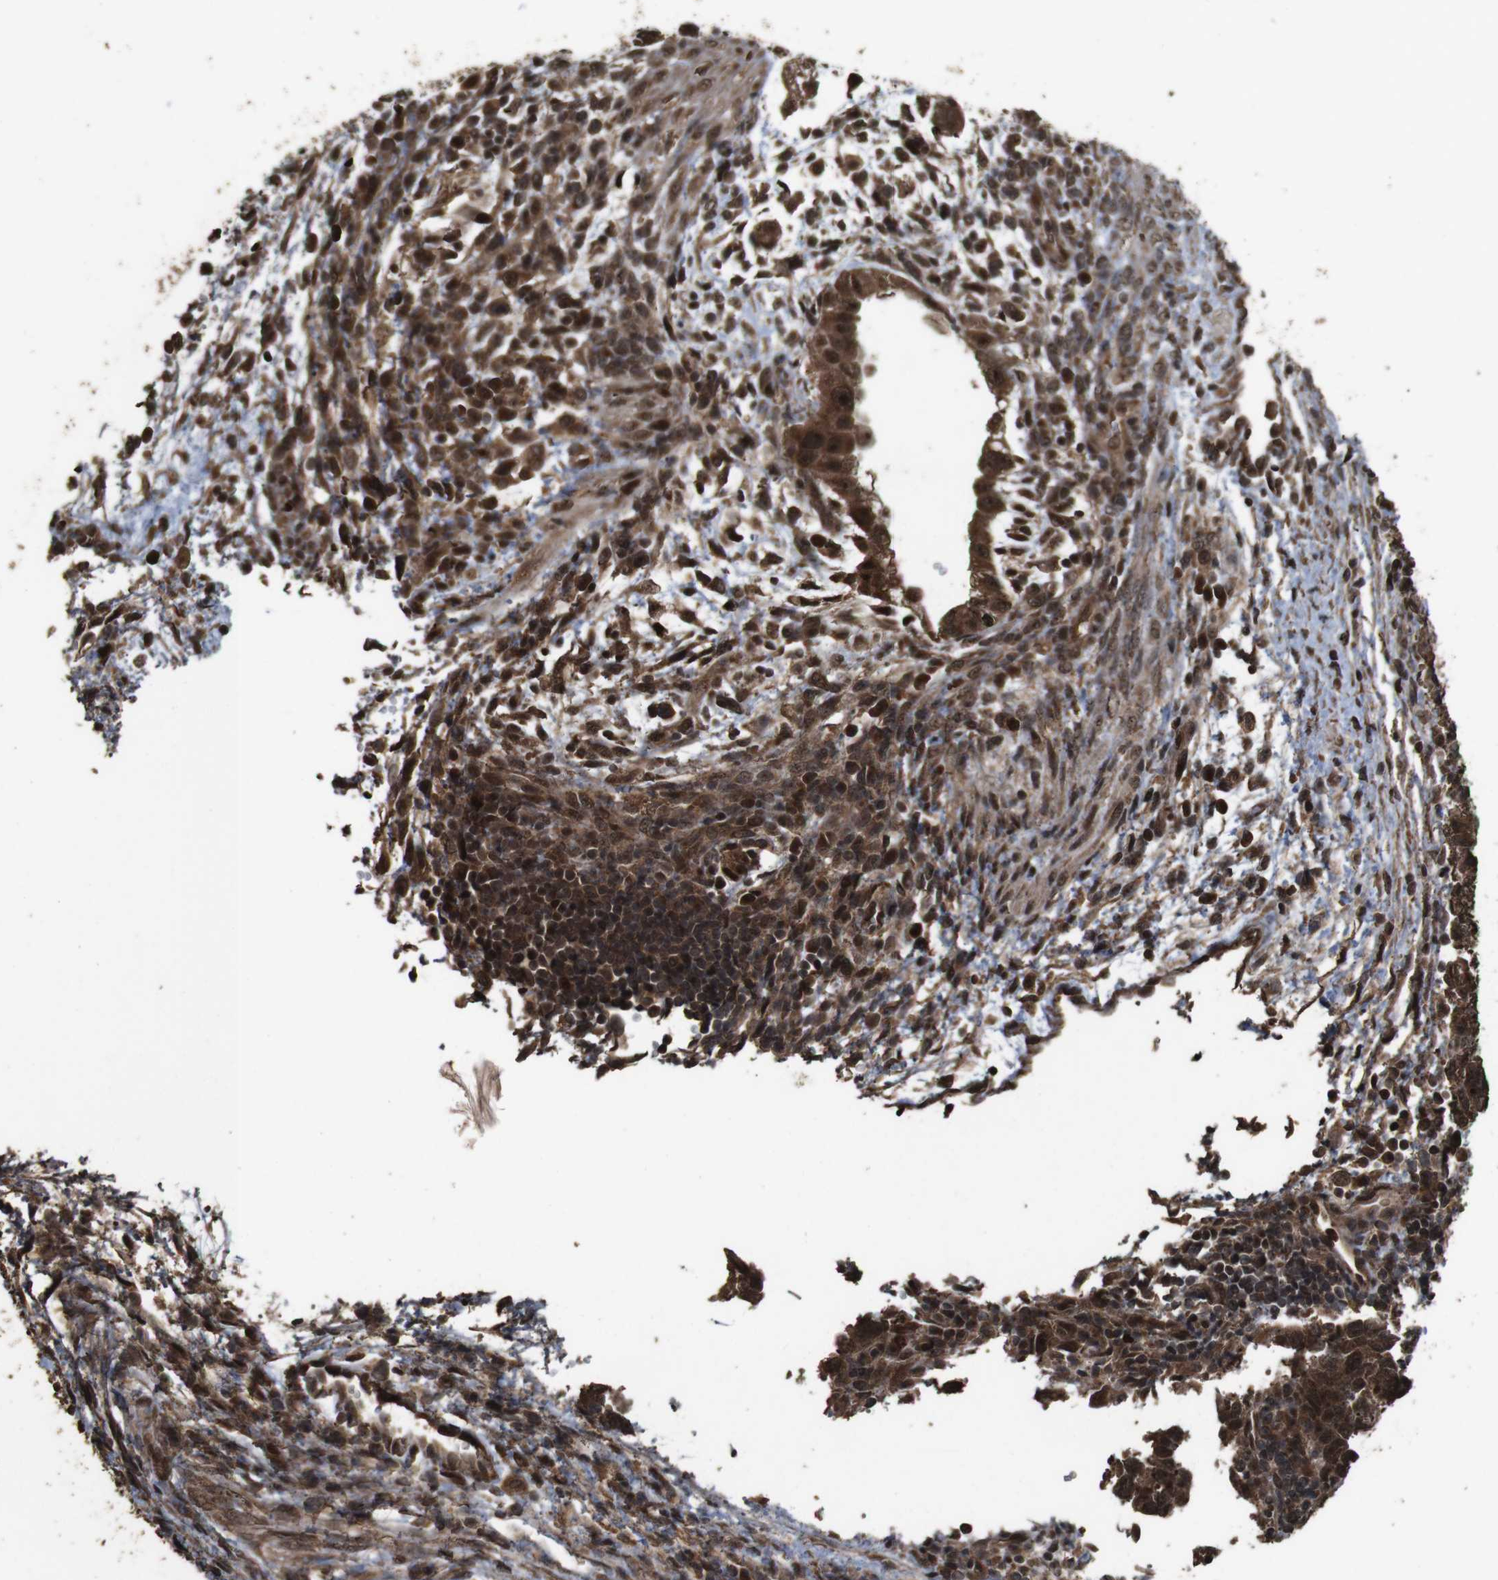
{"staining": {"intensity": "strong", "quantity": ">75%", "location": "cytoplasmic/membranous,nuclear"}, "tissue": "testis cancer", "cell_type": "Tumor cells", "image_type": "cancer", "snomed": [{"axis": "morphology", "description": "Carcinoma, Embryonal, NOS"}, {"axis": "topography", "description": "Testis"}], "caption": "The immunohistochemical stain highlights strong cytoplasmic/membranous and nuclear positivity in tumor cells of testis embryonal carcinoma tissue.", "gene": "RRAS2", "patient": {"sex": "male", "age": 36}}